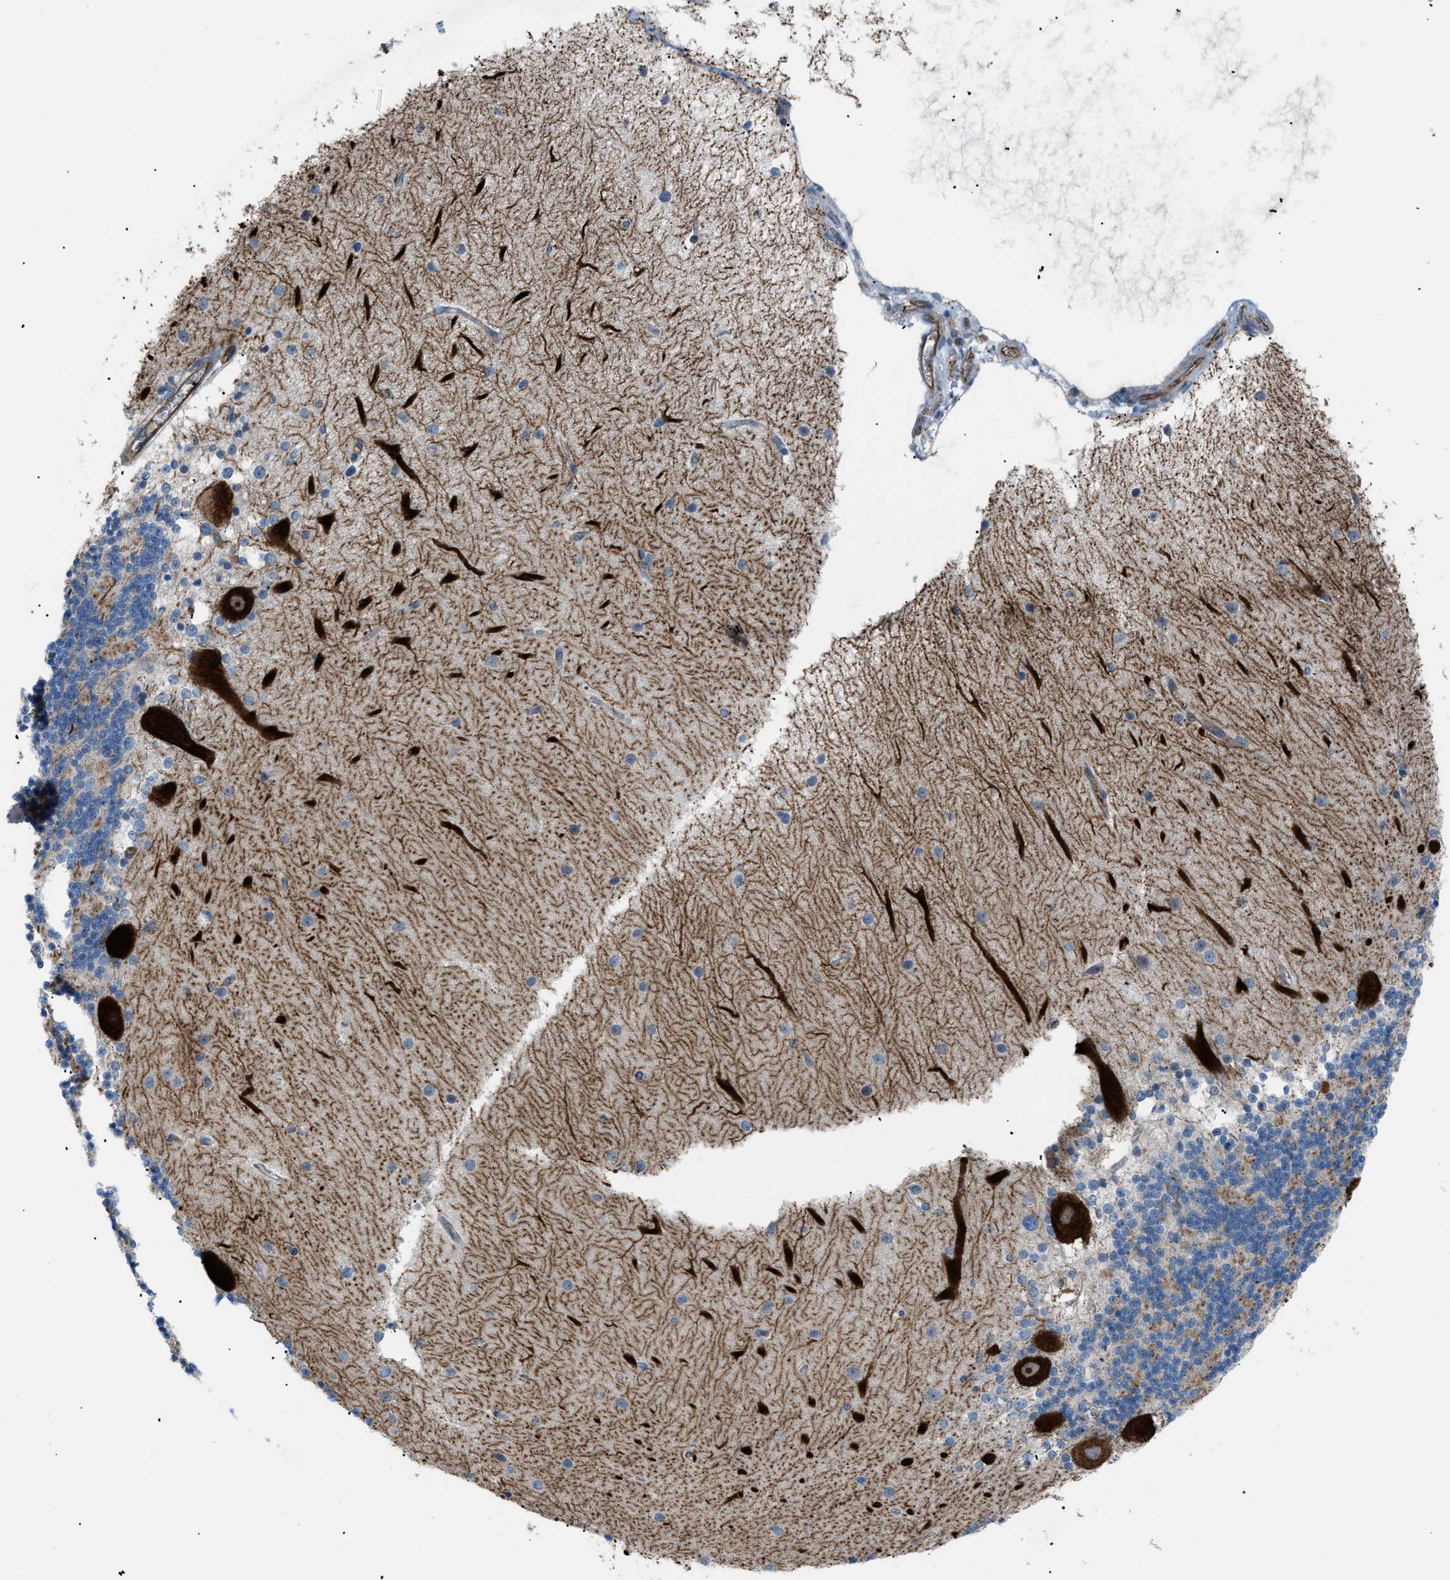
{"staining": {"intensity": "moderate", "quantity": "<25%", "location": "cytoplasmic/membranous"}, "tissue": "cerebellum", "cell_type": "Cells in granular layer", "image_type": "normal", "snomed": [{"axis": "morphology", "description": "Normal tissue, NOS"}, {"axis": "topography", "description": "Cerebellum"}], "caption": "Immunohistochemistry image of benign cerebellum: cerebellum stained using immunohistochemistry reveals low levels of moderate protein expression localized specifically in the cytoplasmic/membranous of cells in granular layer, appearing as a cytoplasmic/membranous brown color.", "gene": "ATP2A3", "patient": {"sex": "female", "age": 54}}